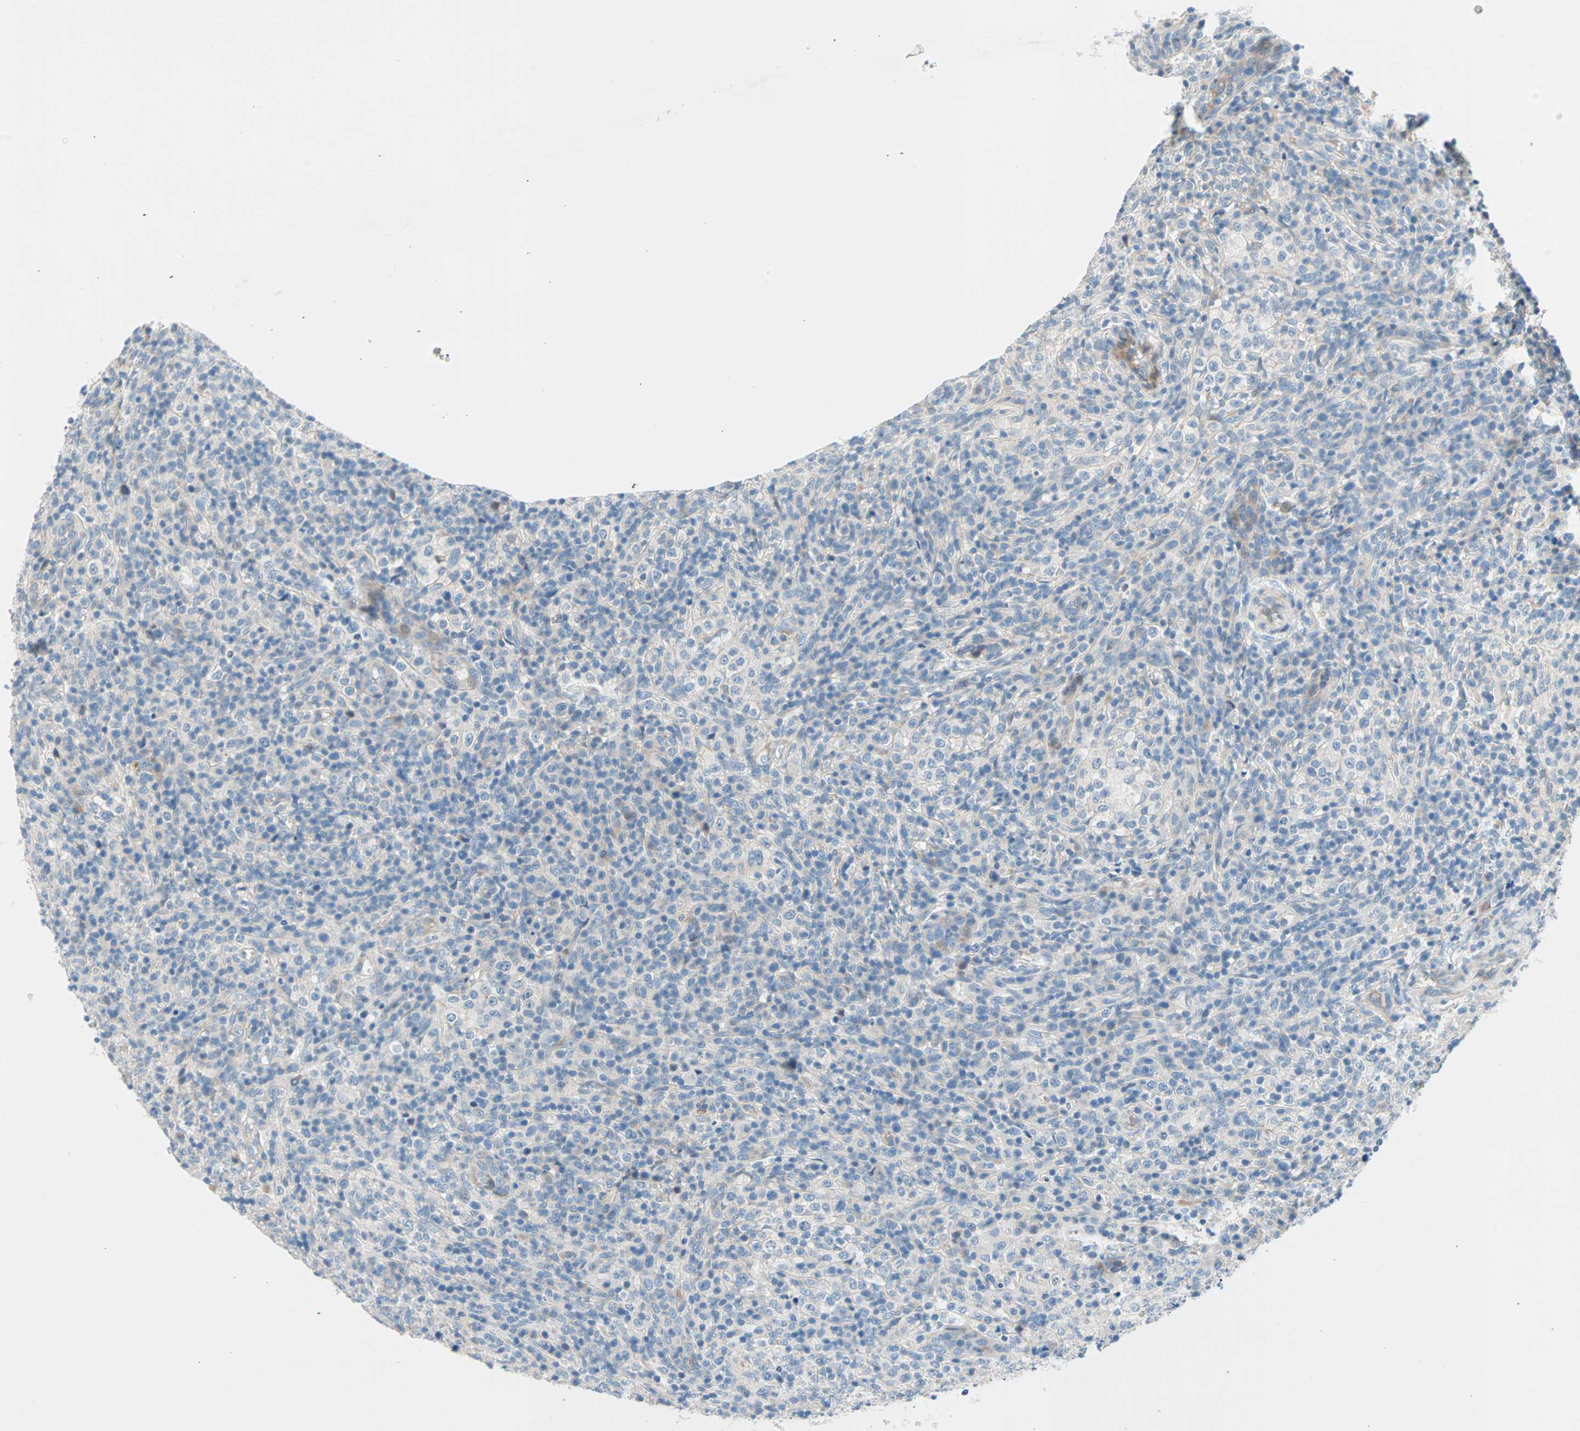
{"staining": {"intensity": "negative", "quantity": "none", "location": "none"}, "tissue": "lymphoma", "cell_type": "Tumor cells", "image_type": "cancer", "snomed": [{"axis": "morphology", "description": "Malignant lymphoma, non-Hodgkin's type, High grade"}, {"axis": "topography", "description": "Lymph node"}], "caption": "Tumor cells show no significant expression in high-grade malignant lymphoma, non-Hodgkin's type.", "gene": "TMEM163", "patient": {"sex": "female", "age": 76}}